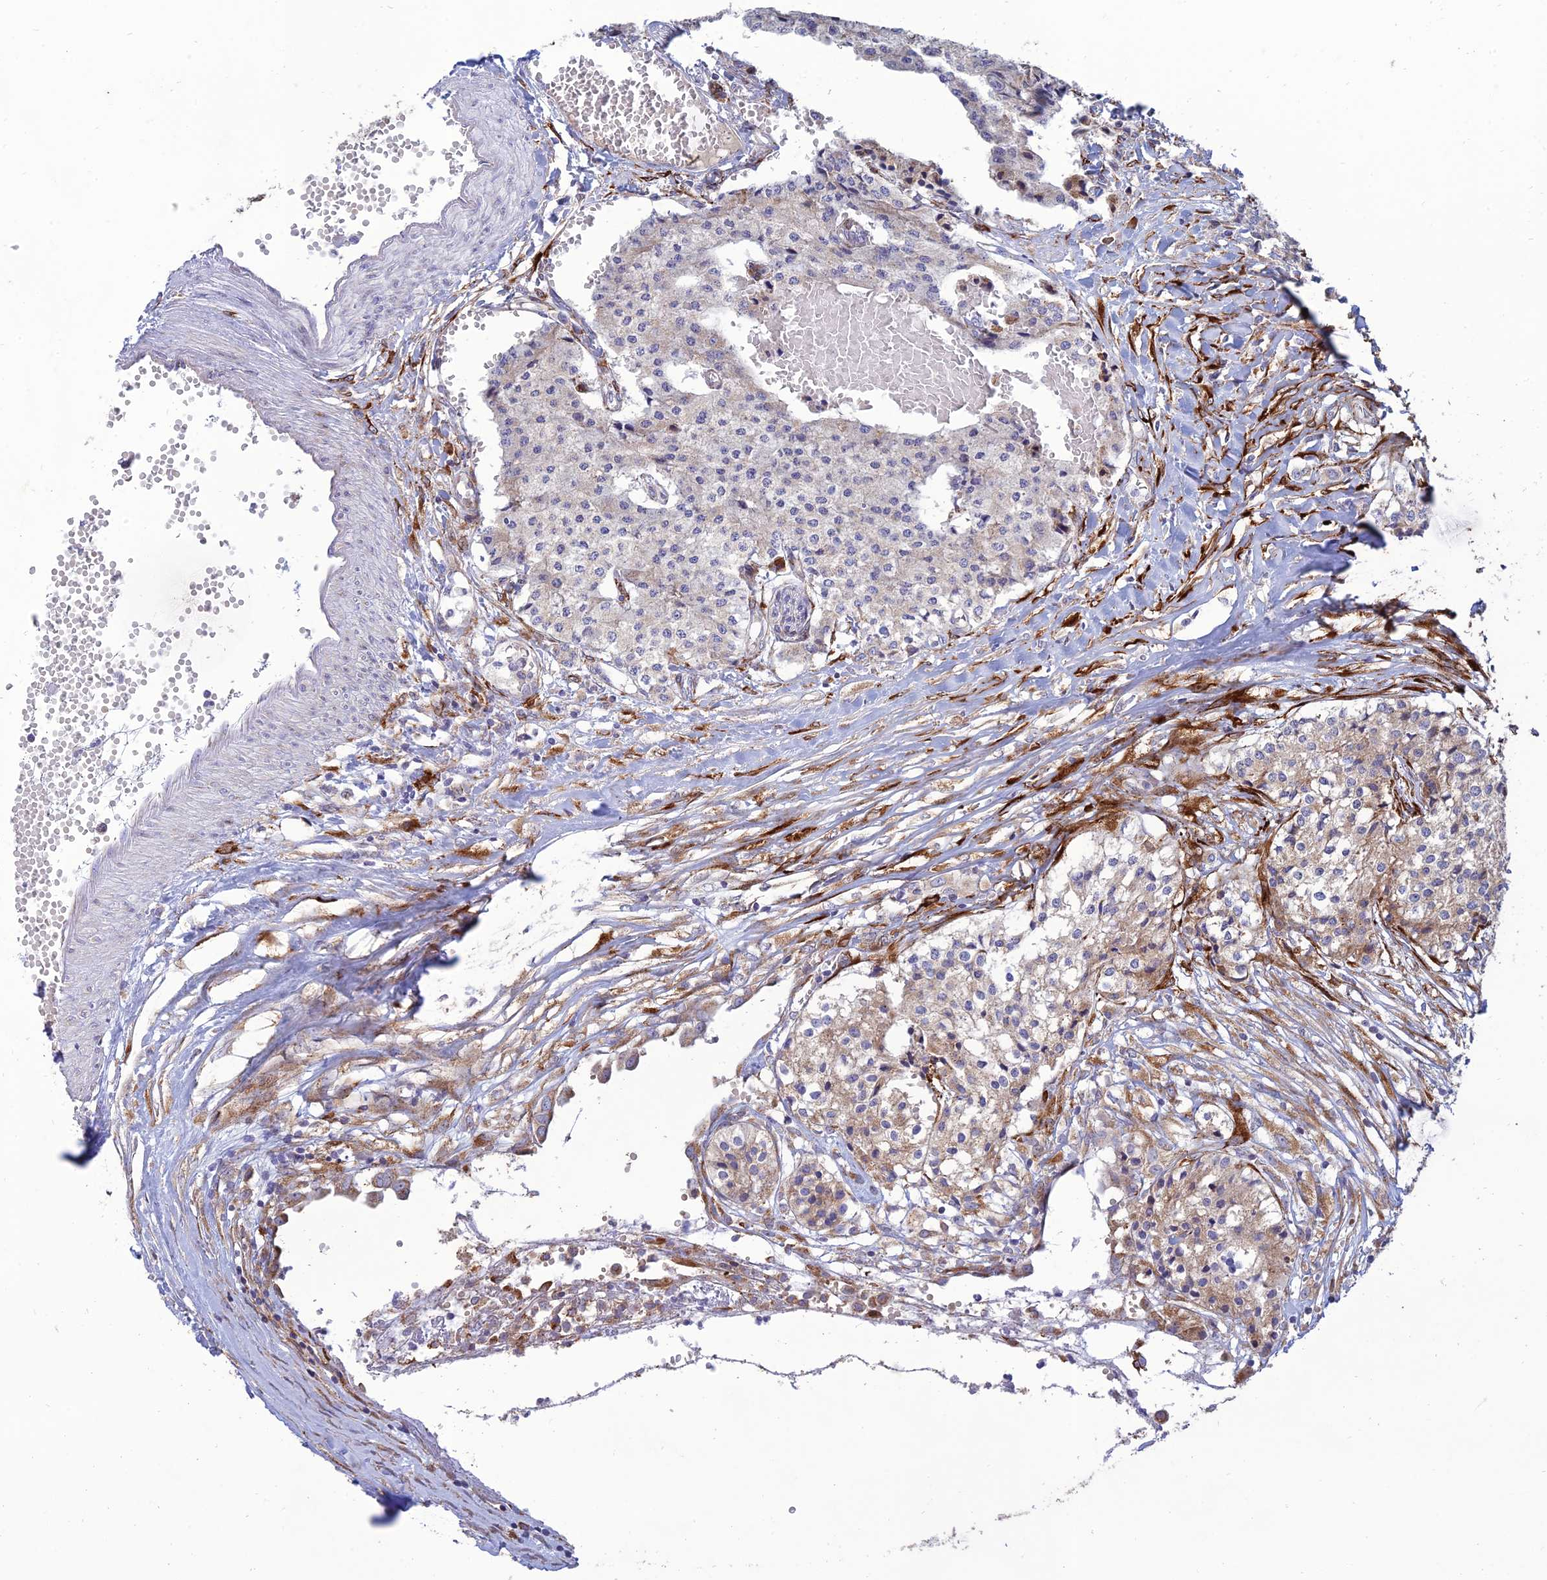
{"staining": {"intensity": "weak", "quantity": "25%-75%", "location": "cytoplasmic/membranous"}, "tissue": "carcinoid", "cell_type": "Tumor cells", "image_type": "cancer", "snomed": [{"axis": "morphology", "description": "Carcinoid, malignant, NOS"}, {"axis": "topography", "description": "Colon"}], "caption": "An image of carcinoid stained for a protein demonstrates weak cytoplasmic/membranous brown staining in tumor cells. (Brightfield microscopy of DAB IHC at high magnification).", "gene": "RCN3", "patient": {"sex": "female", "age": 52}}